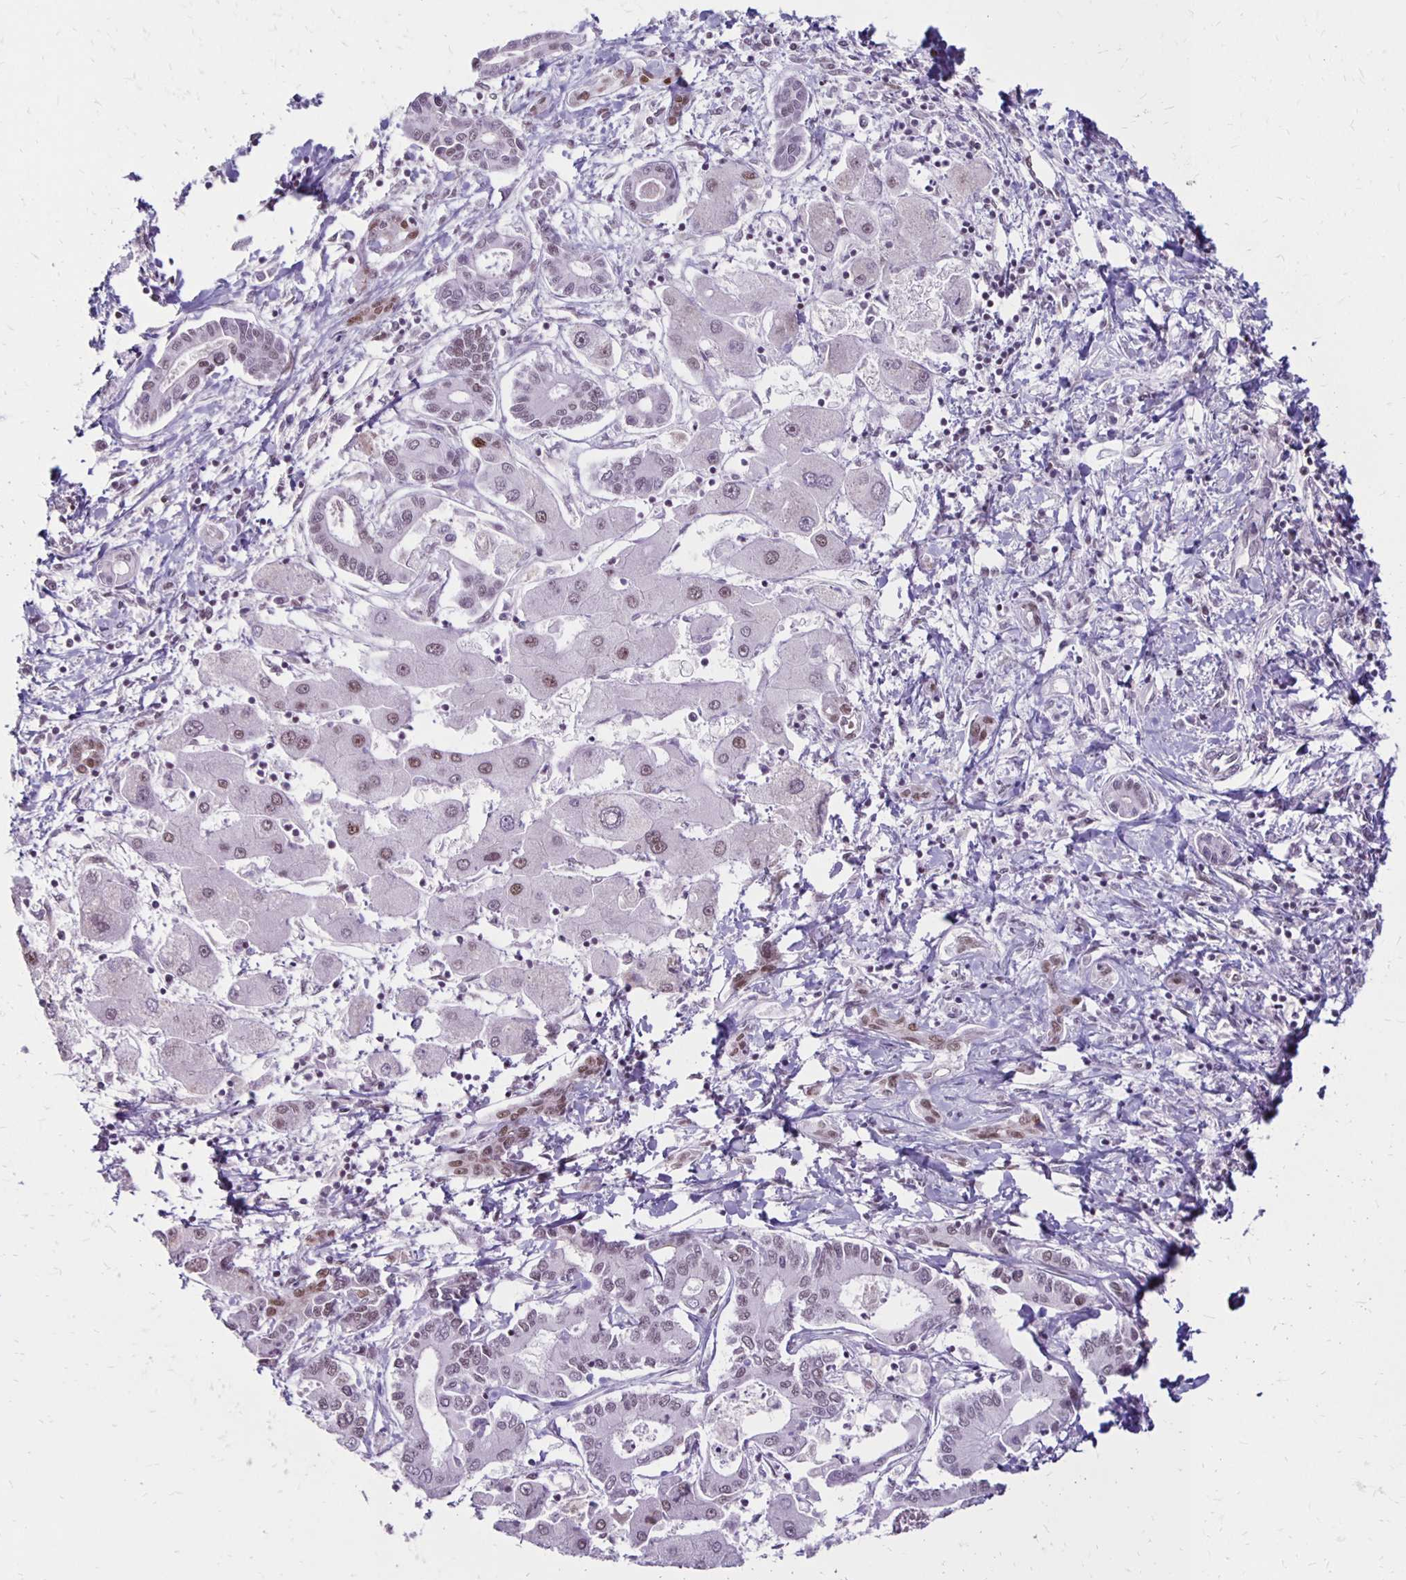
{"staining": {"intensity": "weak", "quantity": ">75%", "location": "nuclear"}, "tissue": "liver cancer", "cell_type": "Tumor cells", "image_type": "cancer", "snomed": [{"axis": "morphology", "description": "Cholangiocarcinoma"}, {"axis": "topography", "description": "Liver"}], "caption": "Protein expression analysis of human liver cholangiocarcinoma reveals weak nuclear expression in approximately >75% of tumor cells.", "gene": "DDB2", "patient": {"sex": "male", "age": 66}}